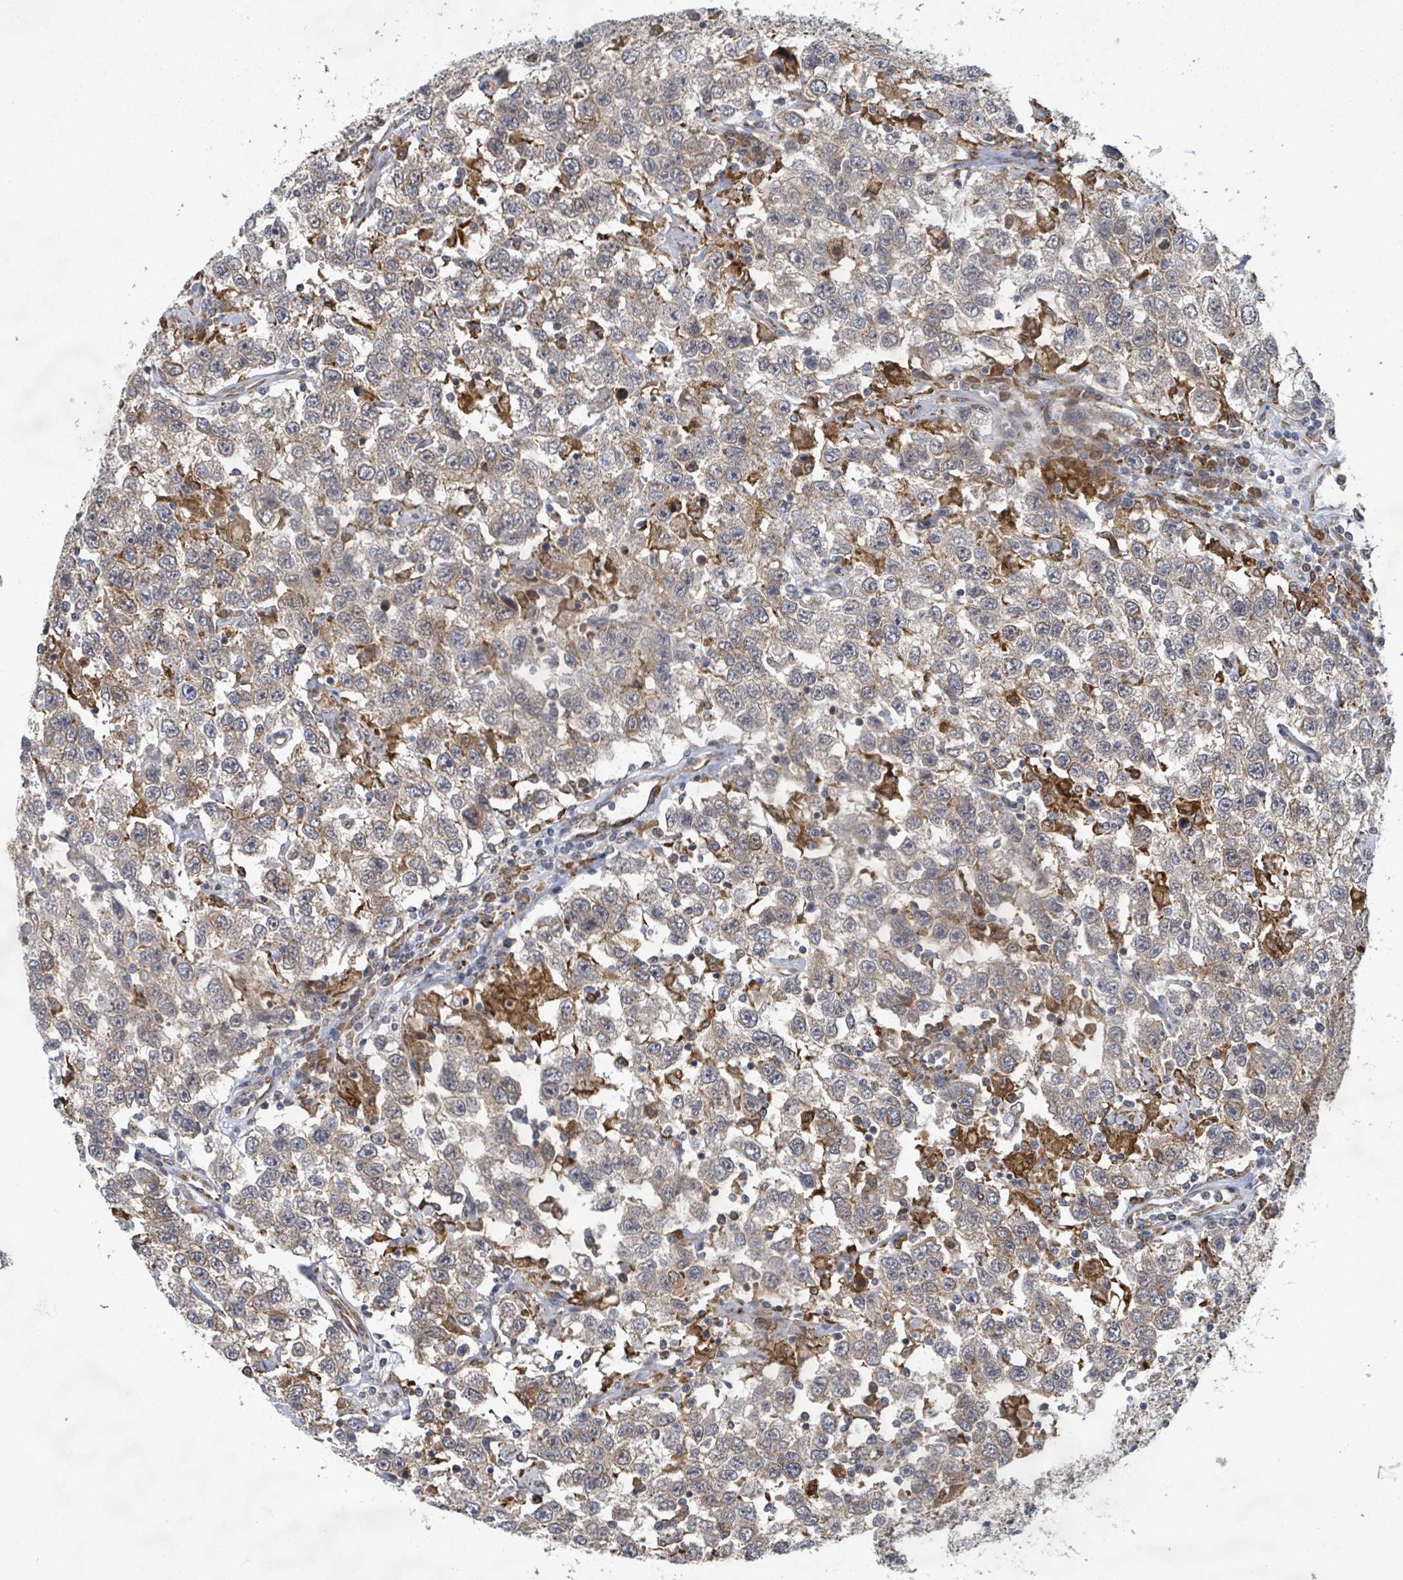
{"staining": {"intensity": "weak", "quantity": "25%-75%", "location": "cytoplasmic/membranous"}, "tissue": "testis cancer", "cell_type": "Tumor cells", "image_type": "cancer", "snomed": [{"axis": "morphology", "description": "Seminoma, NOS"}, {"axis": "topography", "description": "Testis"}], "caption": "The immunohistochemical stain shows weak cytoplasmic/membranous expression in tumor cells of seminoma (testis) tissue.", "gene": "SHROOM2", "patient": {"sex": "male", "age": 41}}